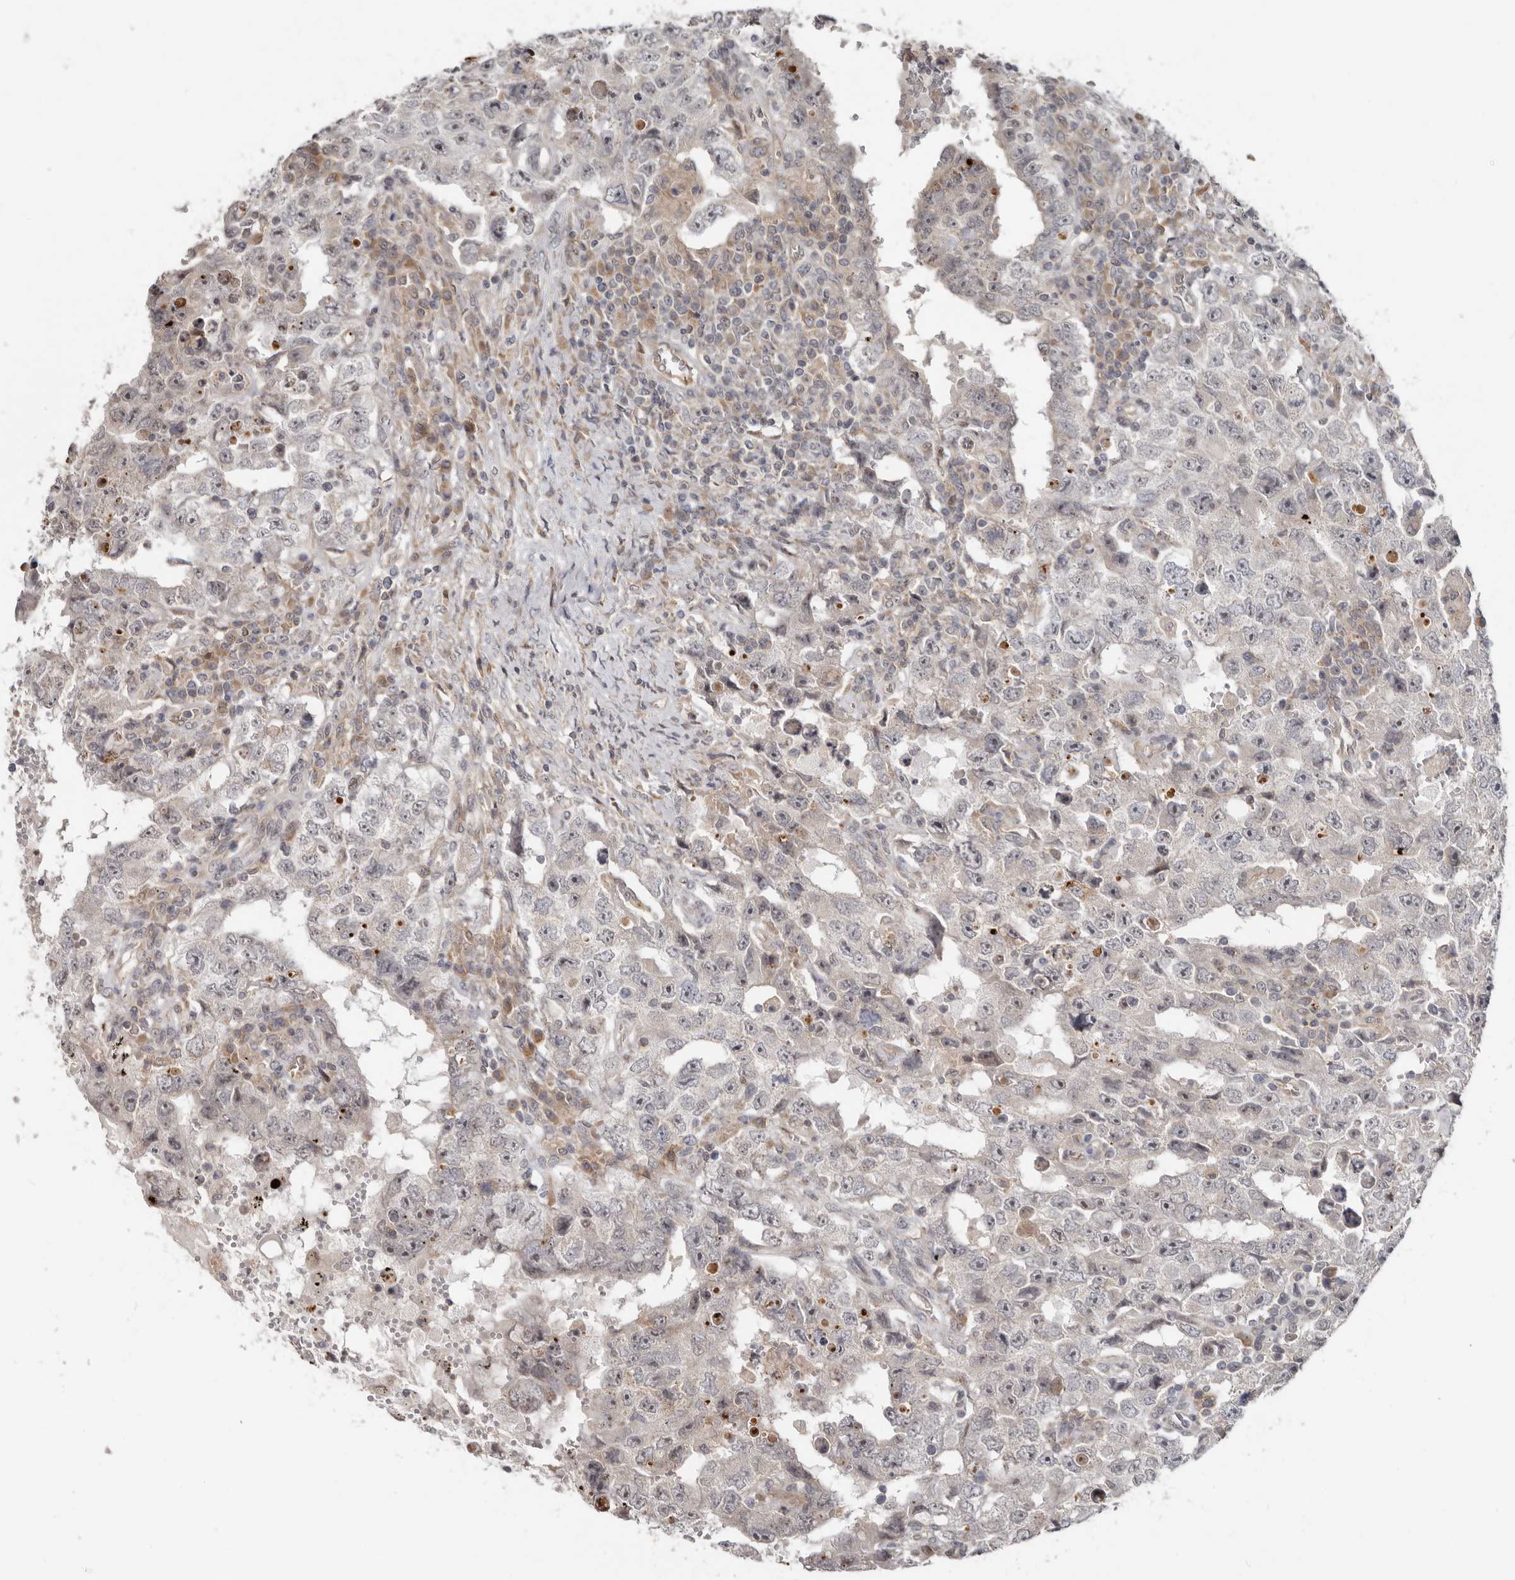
{"staining": {"intensity": "negative", "quantity": "none", "location": "none"}, "tissue": "testis cancer", "cell_type": "Tumor cells", "image_type": "cancer", "snomed": [{"axis": "morphology", "description": "Carcinoma, Embryonal, NOS"}, {"axis": "topography", "description": "Testis"}], "caption": "This image is of testis embryonal carcinoma stained with immunohistochemistry to label a protein in brown with the nuclei are counter-stained blue. There is no staining in tumor cells.", "gene": "BAD", "patient": {"sex": "male", "age": 26}}